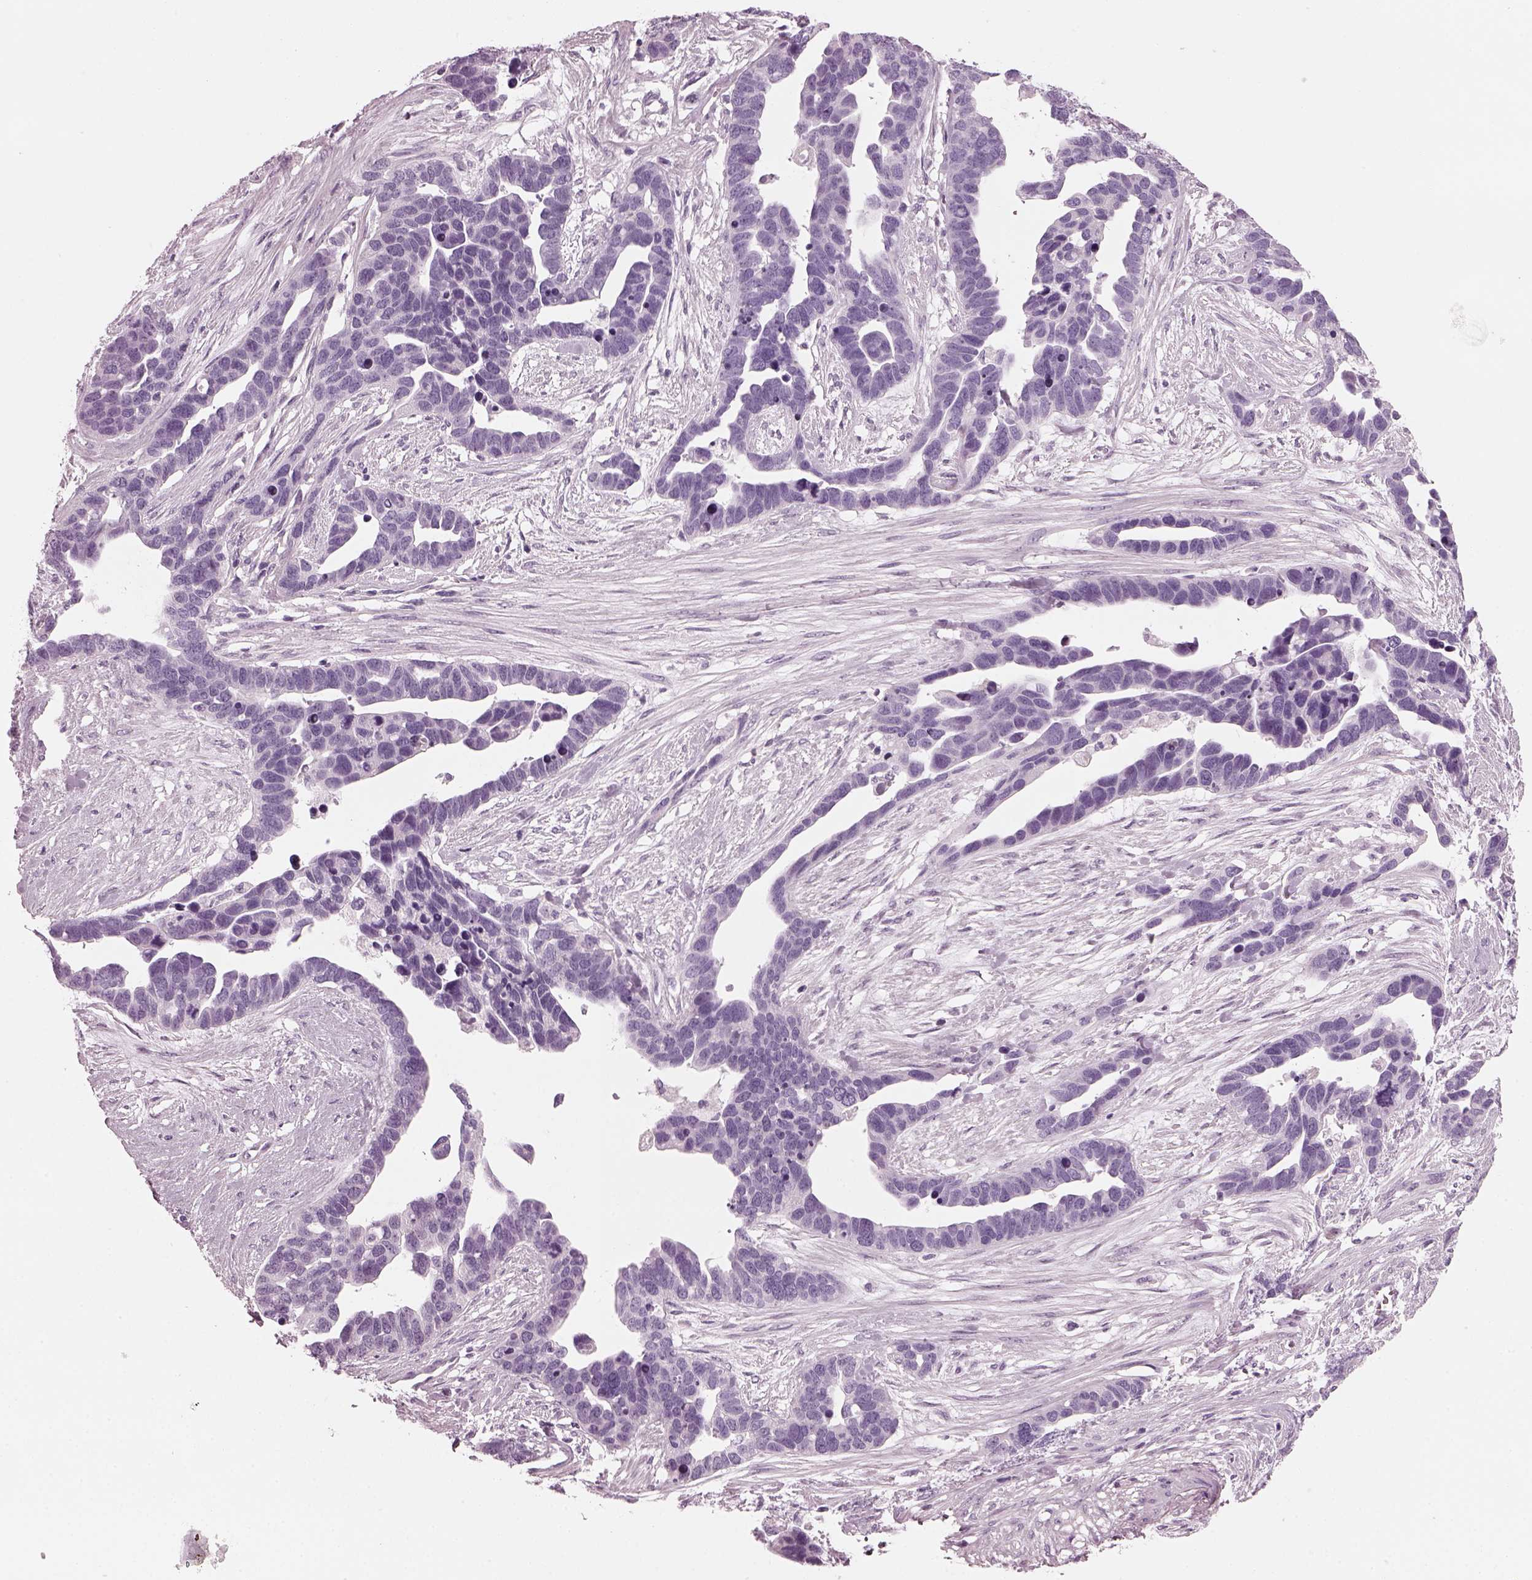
{"staining": {"intensity": "negative", "quantity": "none", "location": "none"}, "tissue": "ovarian cancer", "cell_type": "Tumor cells", "image_type": "cancer", "snomed": [{"axis": "morphology", "description": "Cystadenocarcinoma, serous, NOS"}, {"axis": "topography", "description": "Ovary"}], "caption": "This micrograph is of ovarian cancer stained with immunohistochemistry to label a protein in brown with the nuclei are counter-stained blue. There is no positivity in tumor cells.", "gene": "PDC", "patient": {"sex": "female", "age": 54}}